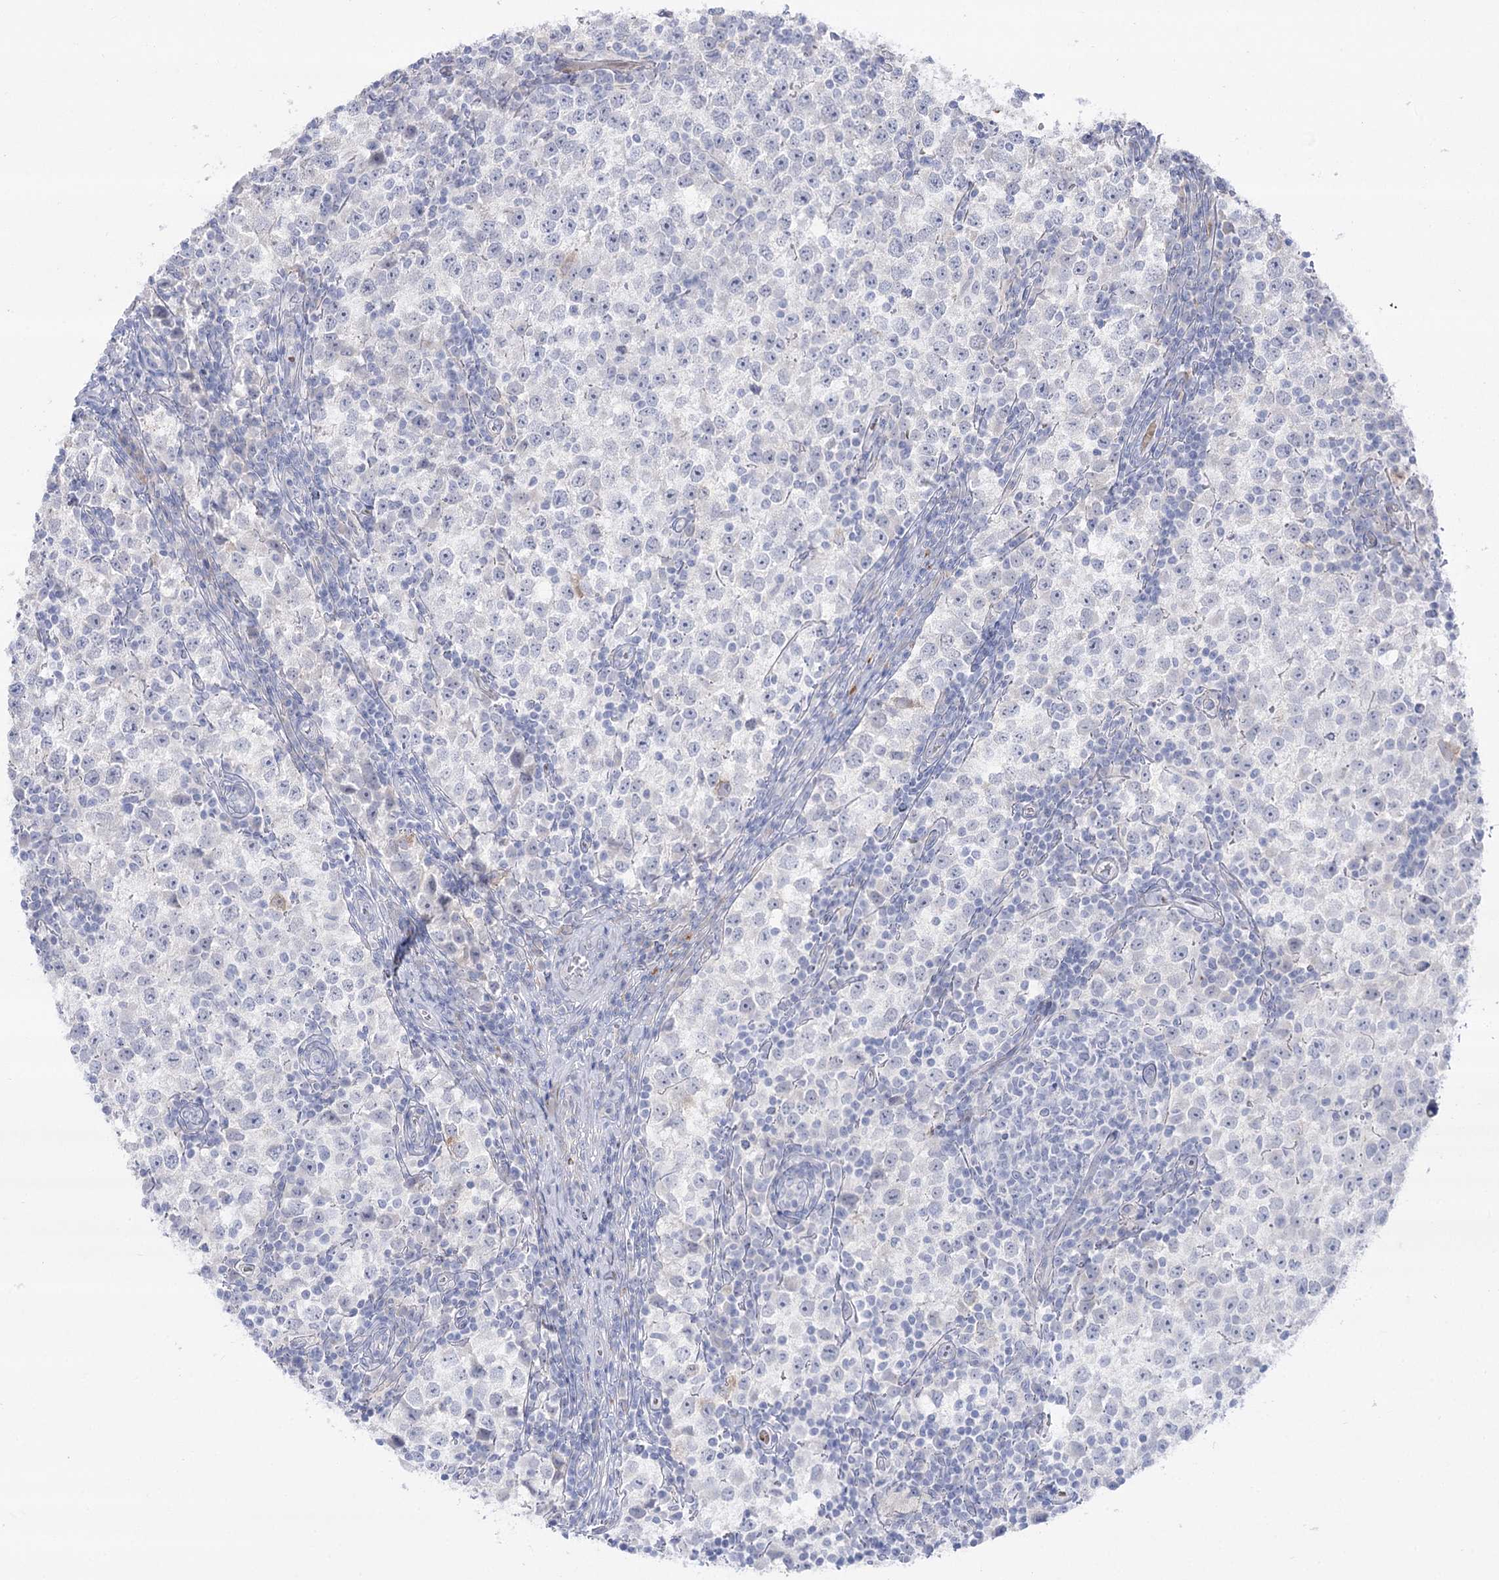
{"staining": {"intensity": "negative", "quantity": "none", "location": "none"}, "tissue": "testis cancer", "cell_type": "Tumor cells", "image_type": "cancer", "snomed": [{"axis": "morphology", "description": "Seminoma, NOS"}, {"axis": "topography", "description": "Testis"}], "caption": "This is an IHC photomicrograph of testis cancer (seminoma). There is no staining in tumor cells.", "gene": "SIAE", "patient": {"sex": "male", "age": 65}}